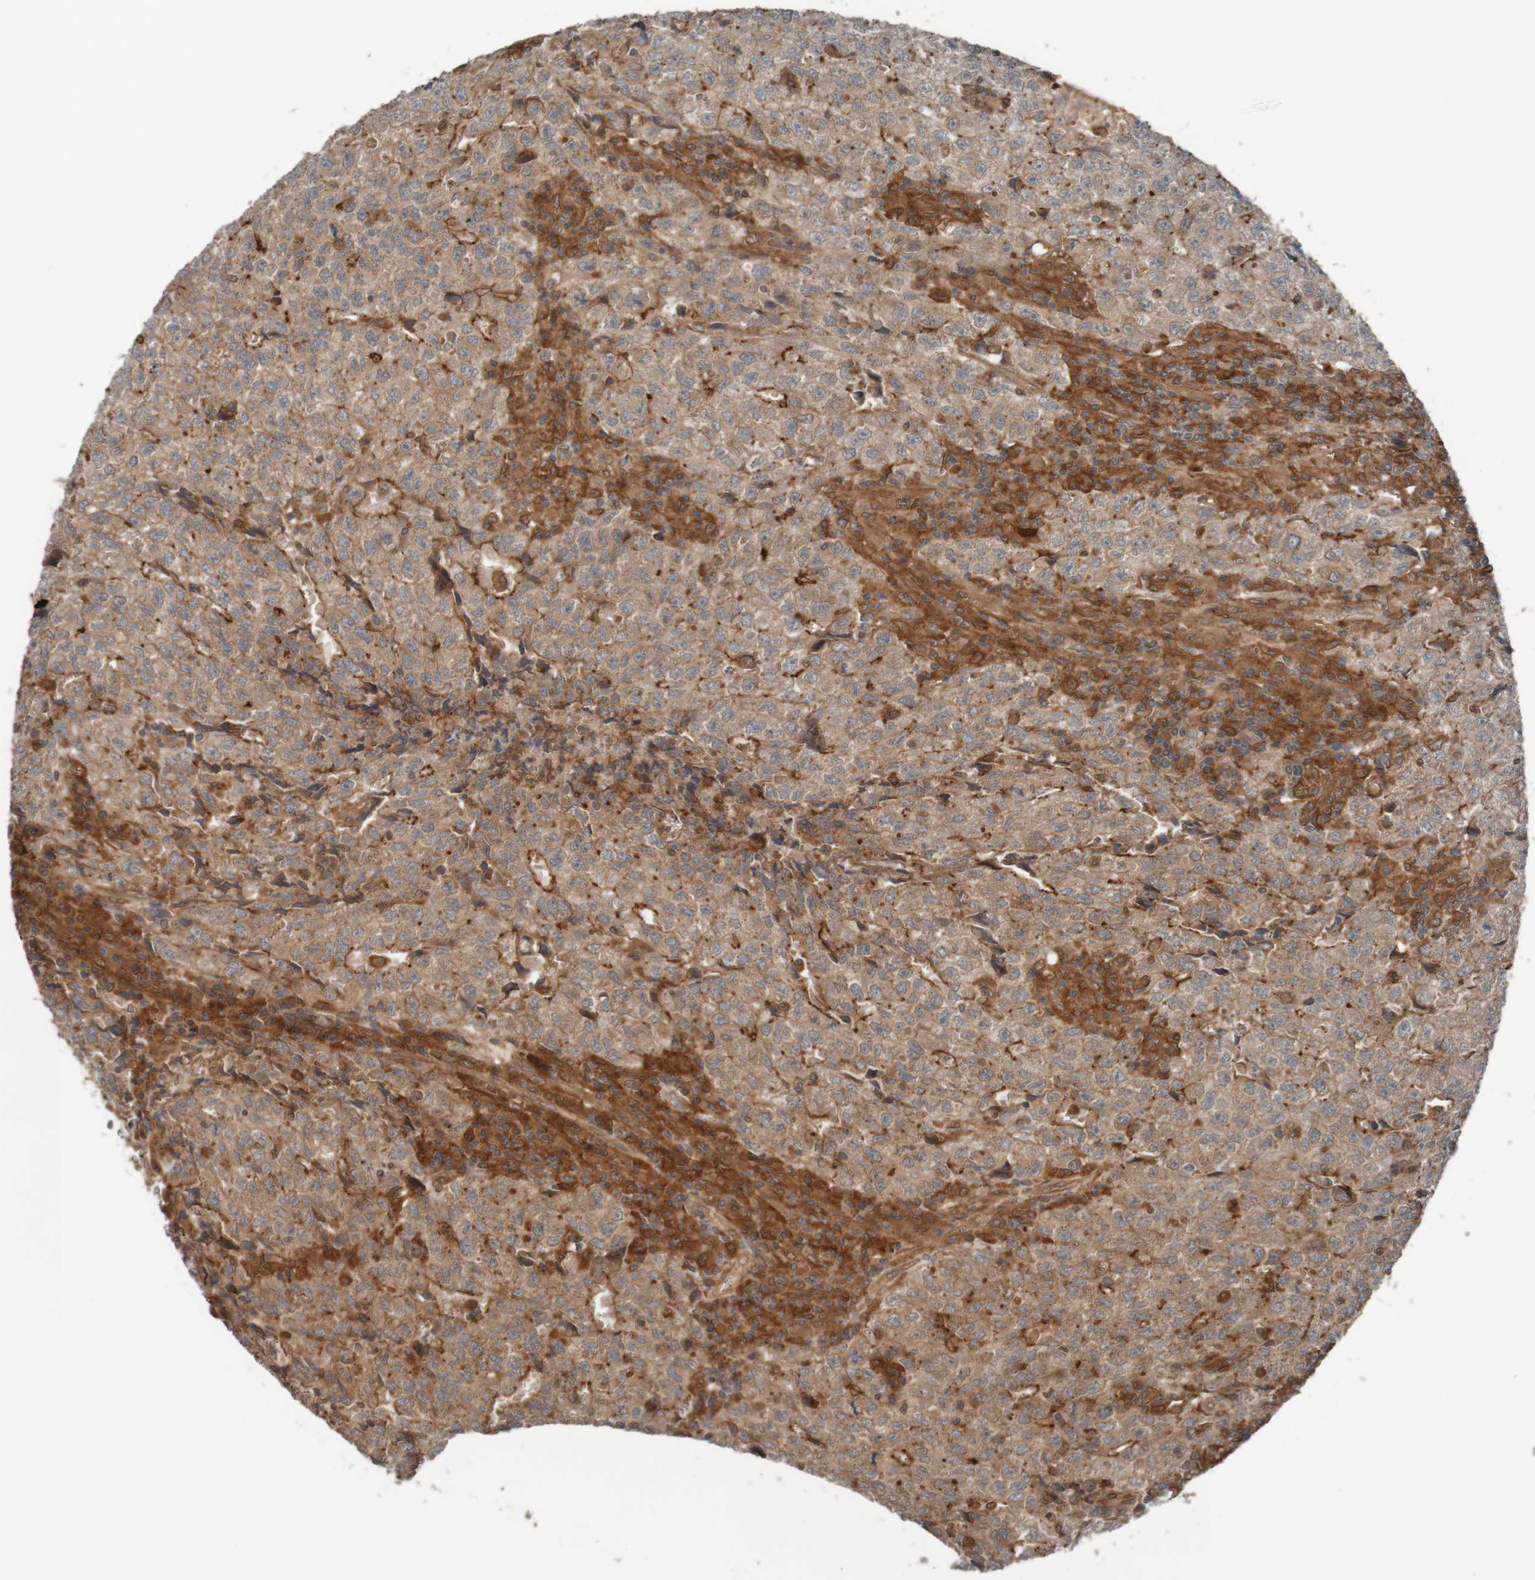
{"staining": {"intensity": "weak", "quantity": ">75%", "location": "cytoplasmic/membranous"}, "tissue": "testis cancer", "cell_type": "Tumor cells", "image_type": "cancer", "snomed": [{"axis": "morphology", "description": "Necrosis, NOS"}, {"axis": "morphology", "description": "Carcinoma, Embryonal, NOS"}, {"axis": "topography", "description": "Testis"}], "caption": "Tumor cells demonstrate low levels of weak cytoplasmic/membranous positivity in about >75% of cells in embryonal carcinoma (testis).", "gene": "ARHGEF11", "patient": {"sex": "male", "age": 19}}